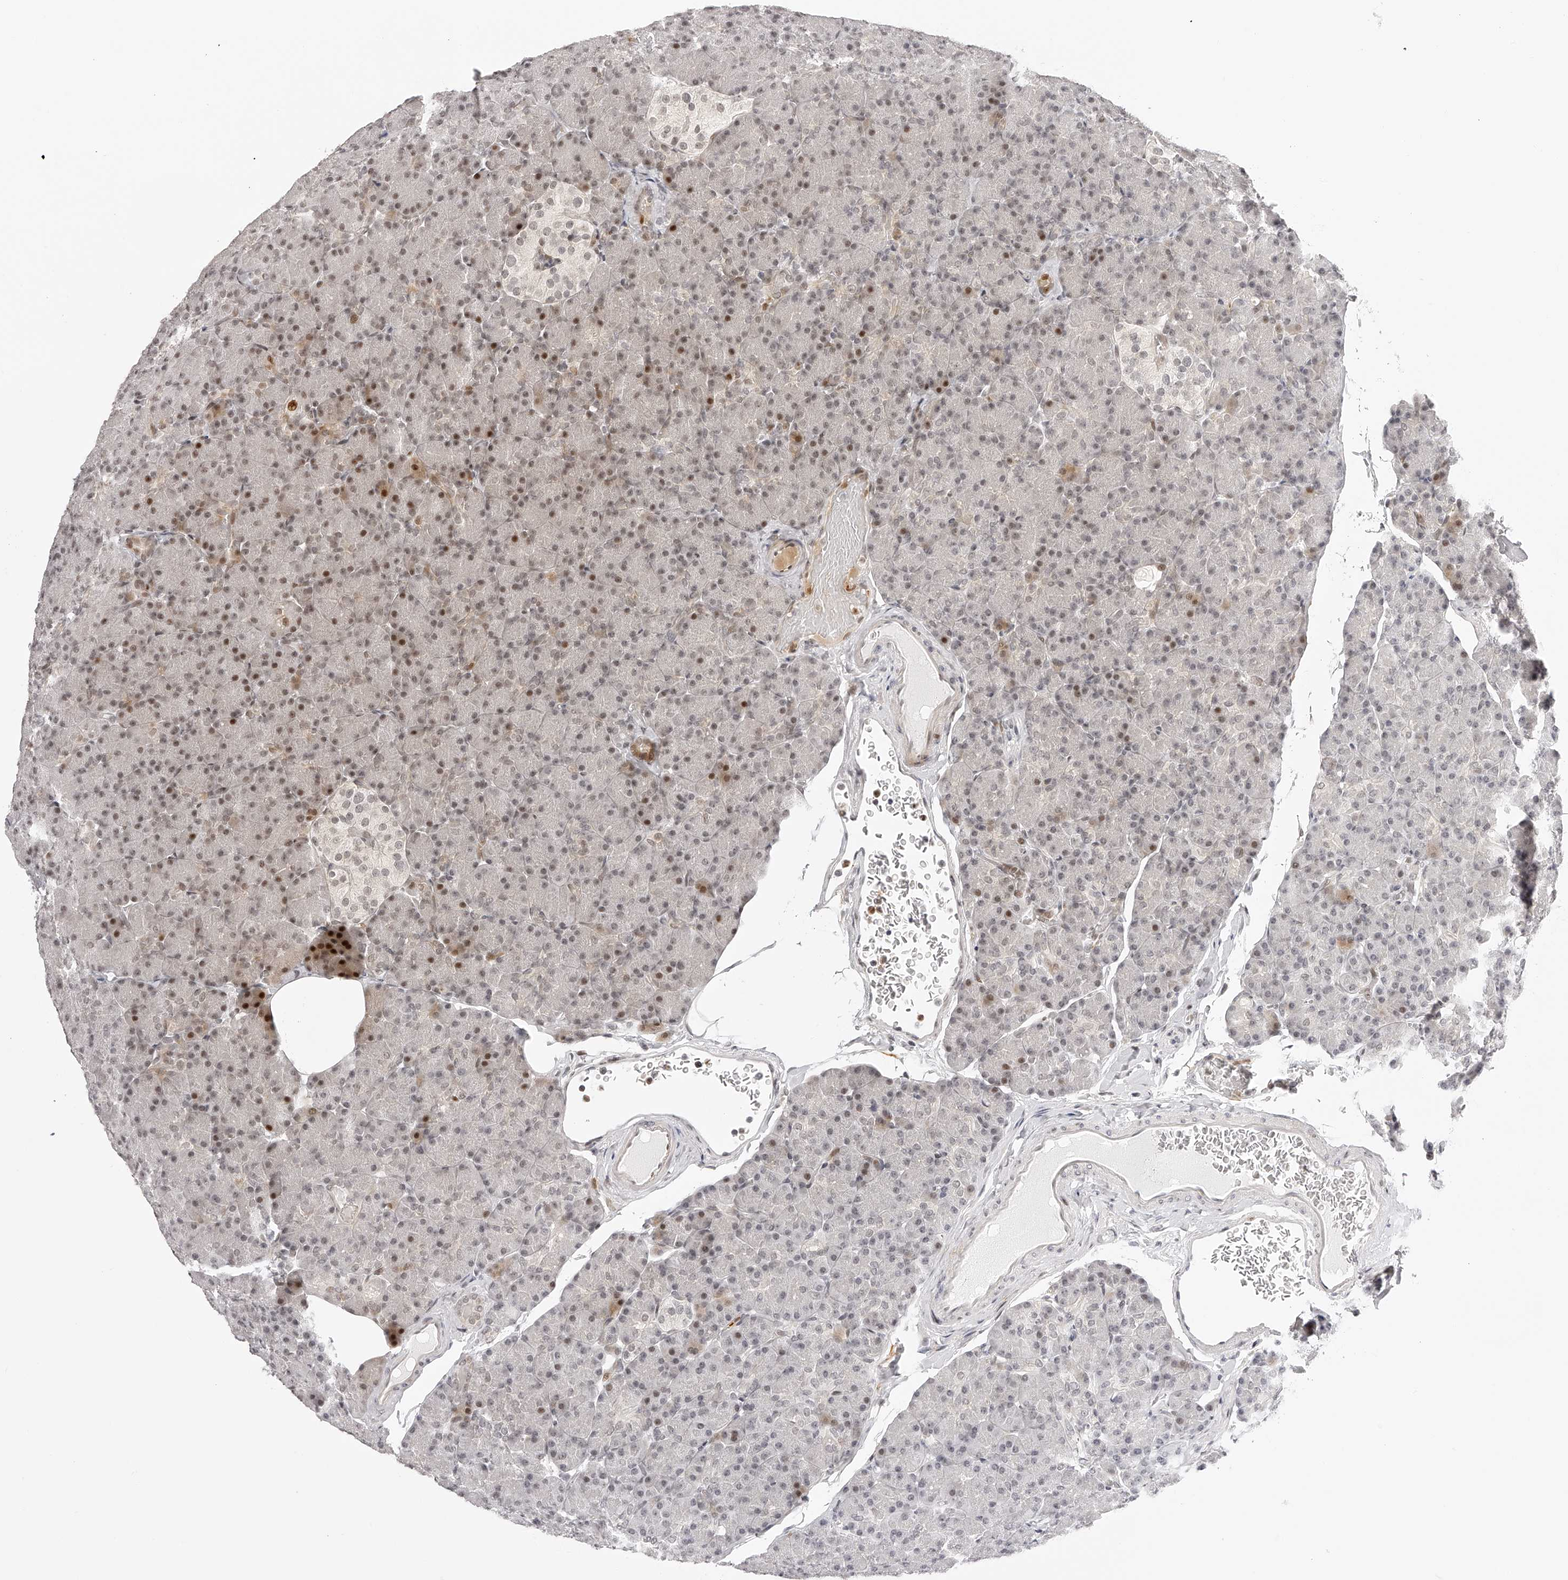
{"staining": {"intensity": "moderate", "quantity": "25%-75%", "location": "nuclear"}, "tissue": "pancreas", "cell_type": "Exocrine glandular cells", "image_type": "normal", "snomed": [{"axis": "morphology", "description": "Normal tissue, NOS"}, {"axis": "topography", "description": "Pancreas"}], "caption": "A high-resolution image shows immunohistochemistry staining of normal pancreas, which demonstrates moderate nuclear expression in about 25%-75% of exocrine glandular cells.", "gene": "PLEKHG1", "patient": {"sex": "female", "age": 43}}